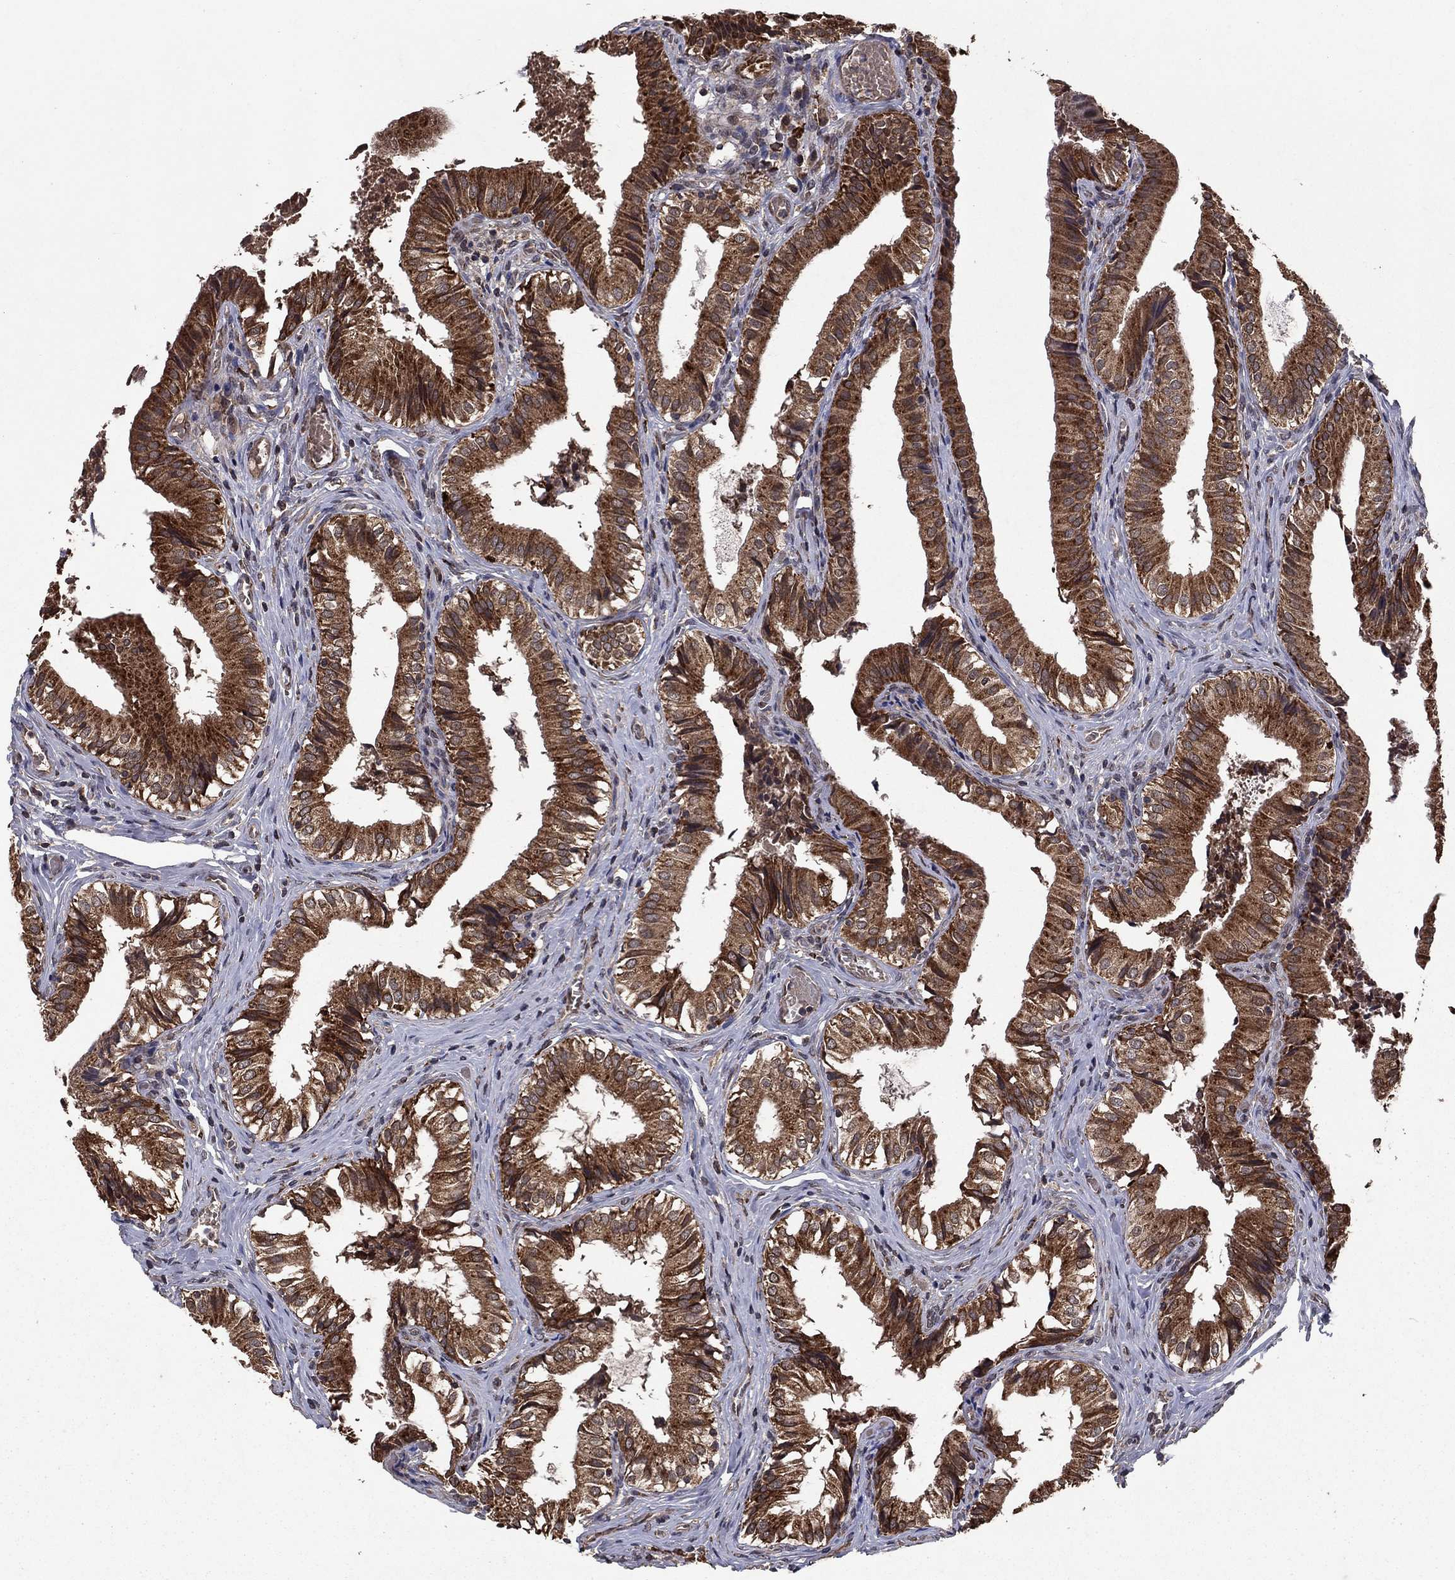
{"staining": {"intensity": "strong", "quantity": ">75%", "location": "cytoplasmic/membranous"}, "tissue": "gallbladder", "cell_type": "Glandular cells", "image_type": "normal", "snomed": [{"axis": "morphology", "description": "Normal tissue, NOS"}, {"axis": "topography", "description": "Gallbladder"}], "caption": "The histopathology image demonstrates a brown stain indicating the presence of a protein in the cytoplasmic/membranous of glandular cells in gallbladder. The staining is performed using DAB (3,3'-diaminobenzidine) brown chromogen to label protein expression. The nuclei are counter-stained blue using hematoxylin.", "gene": "DHRS1", "patient": {"sex": "female", "age": 47}}